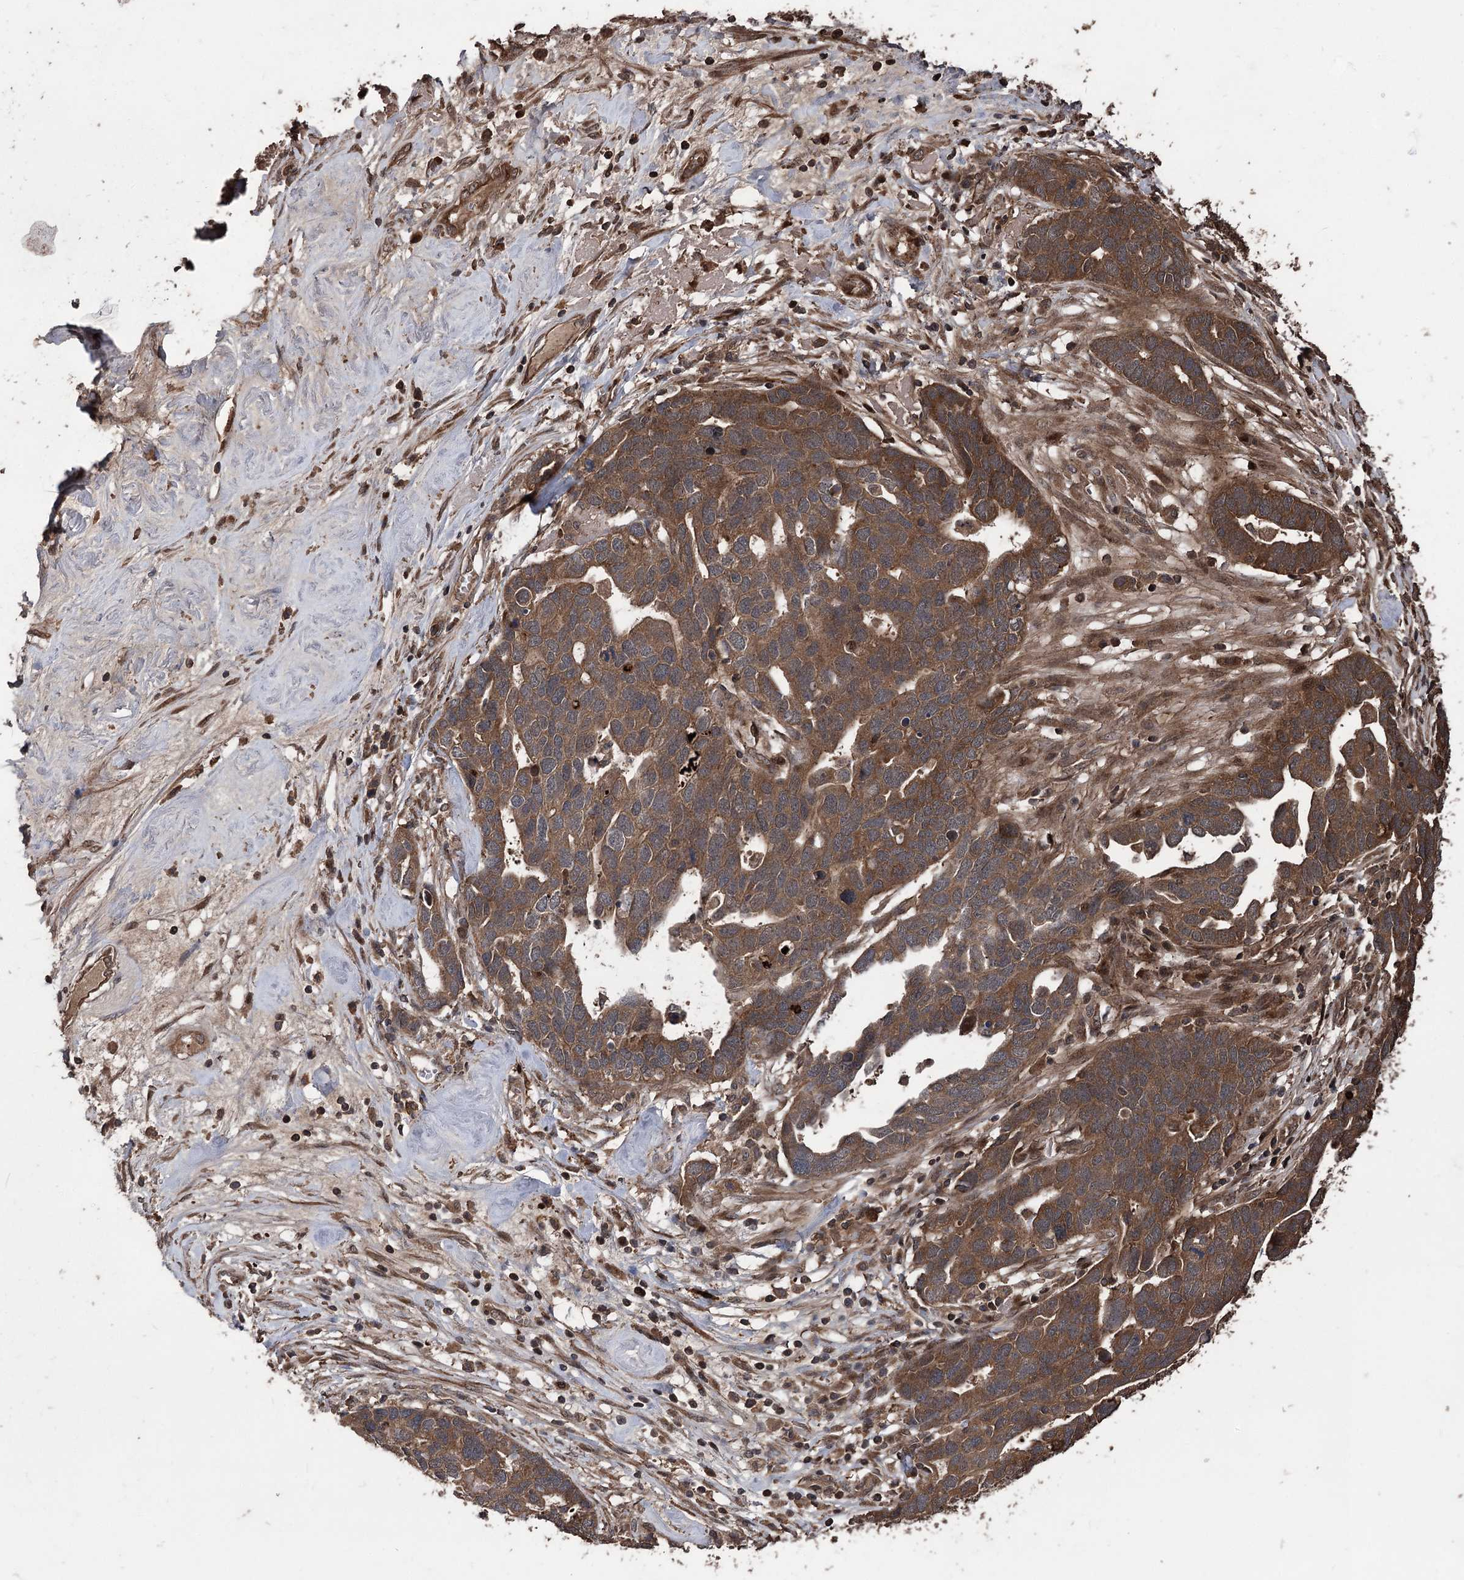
{"staining": {"intensity": "strong", "quantity": ">75%", "location": "cytoplasmic/membranous"}, "tissue": "ovarian cancer", "cell_type": "Tumor cells", "image_type": "cancer", "snomed": [{"axis": "morphology", "description": "Cystadenocarcinoma, serous, NOS"}, {"axis": "topography", "description": "Ovary"}], "caption": "Strong cytoplasmic/membranous staining is identified in approximately >75% of tumor cells in ovarian cancer. Using DAB (brown) and hematoxylin (blue) stains, captured at high magnification using brightfield microscopy.", "gene": "RASSF3", "patient": {"sex": "female", "age": 54}}